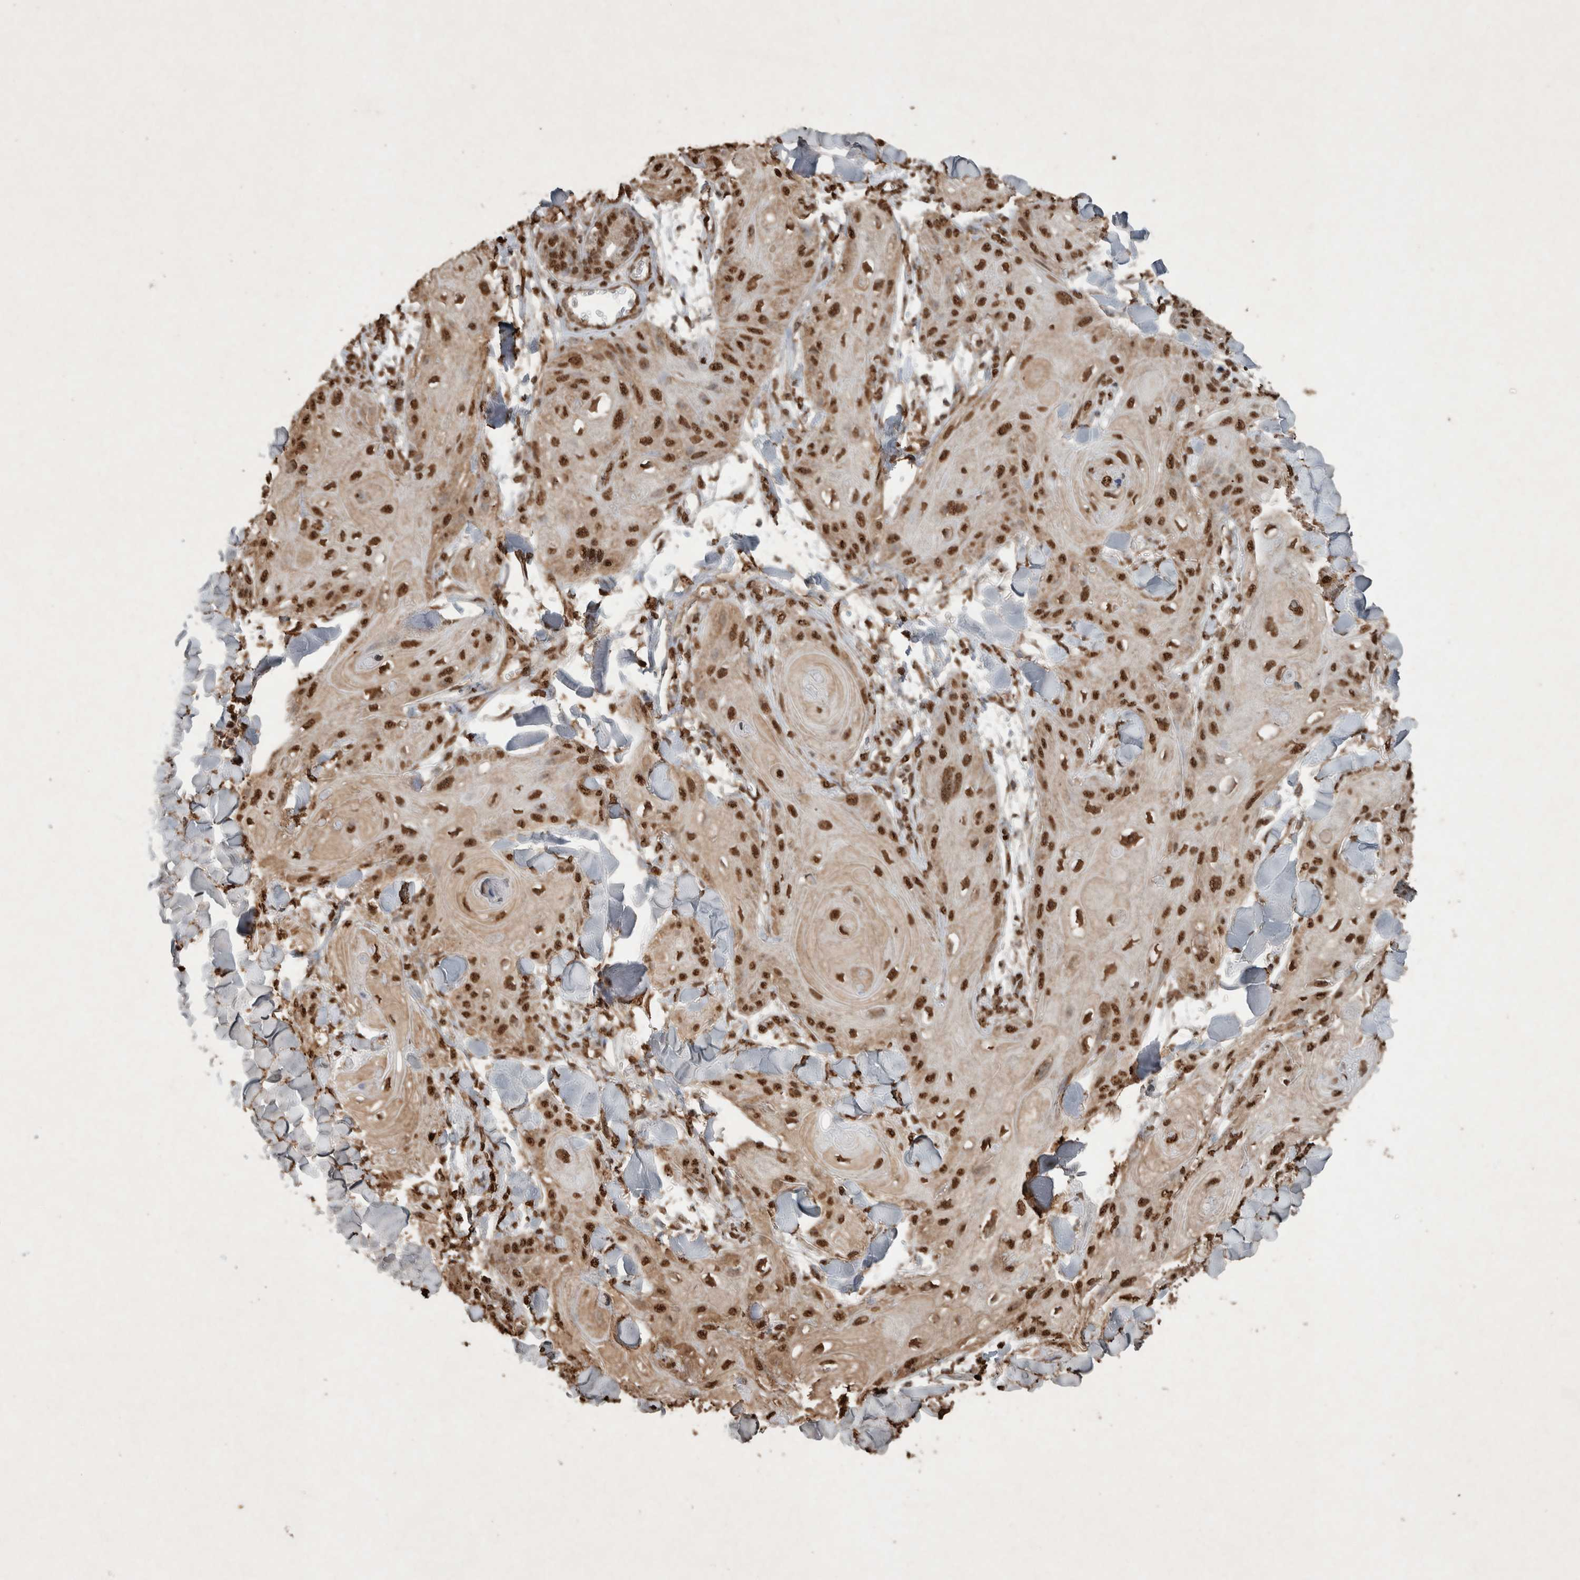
{"staining": {"intensity": "strong", "quantity": ">75%", "location": "nuclear"}, "tissue": "skin cancer", "cell_type": "Tumor cells", "image_type": "cancer", "snomed": [{"axis": "morphology", "description": "Squamous cell carcinoma, NOS"}, {"axis": "topography", "description": "Skin"}], "caption": "Skin squamous cell carcinoma was stained to show a protein in brown. There is high levels of strong nuclear positivity in about >75% of tumor cells.", "gene": "FSTL3", "patient": {"sex": "male", "age": 74}}